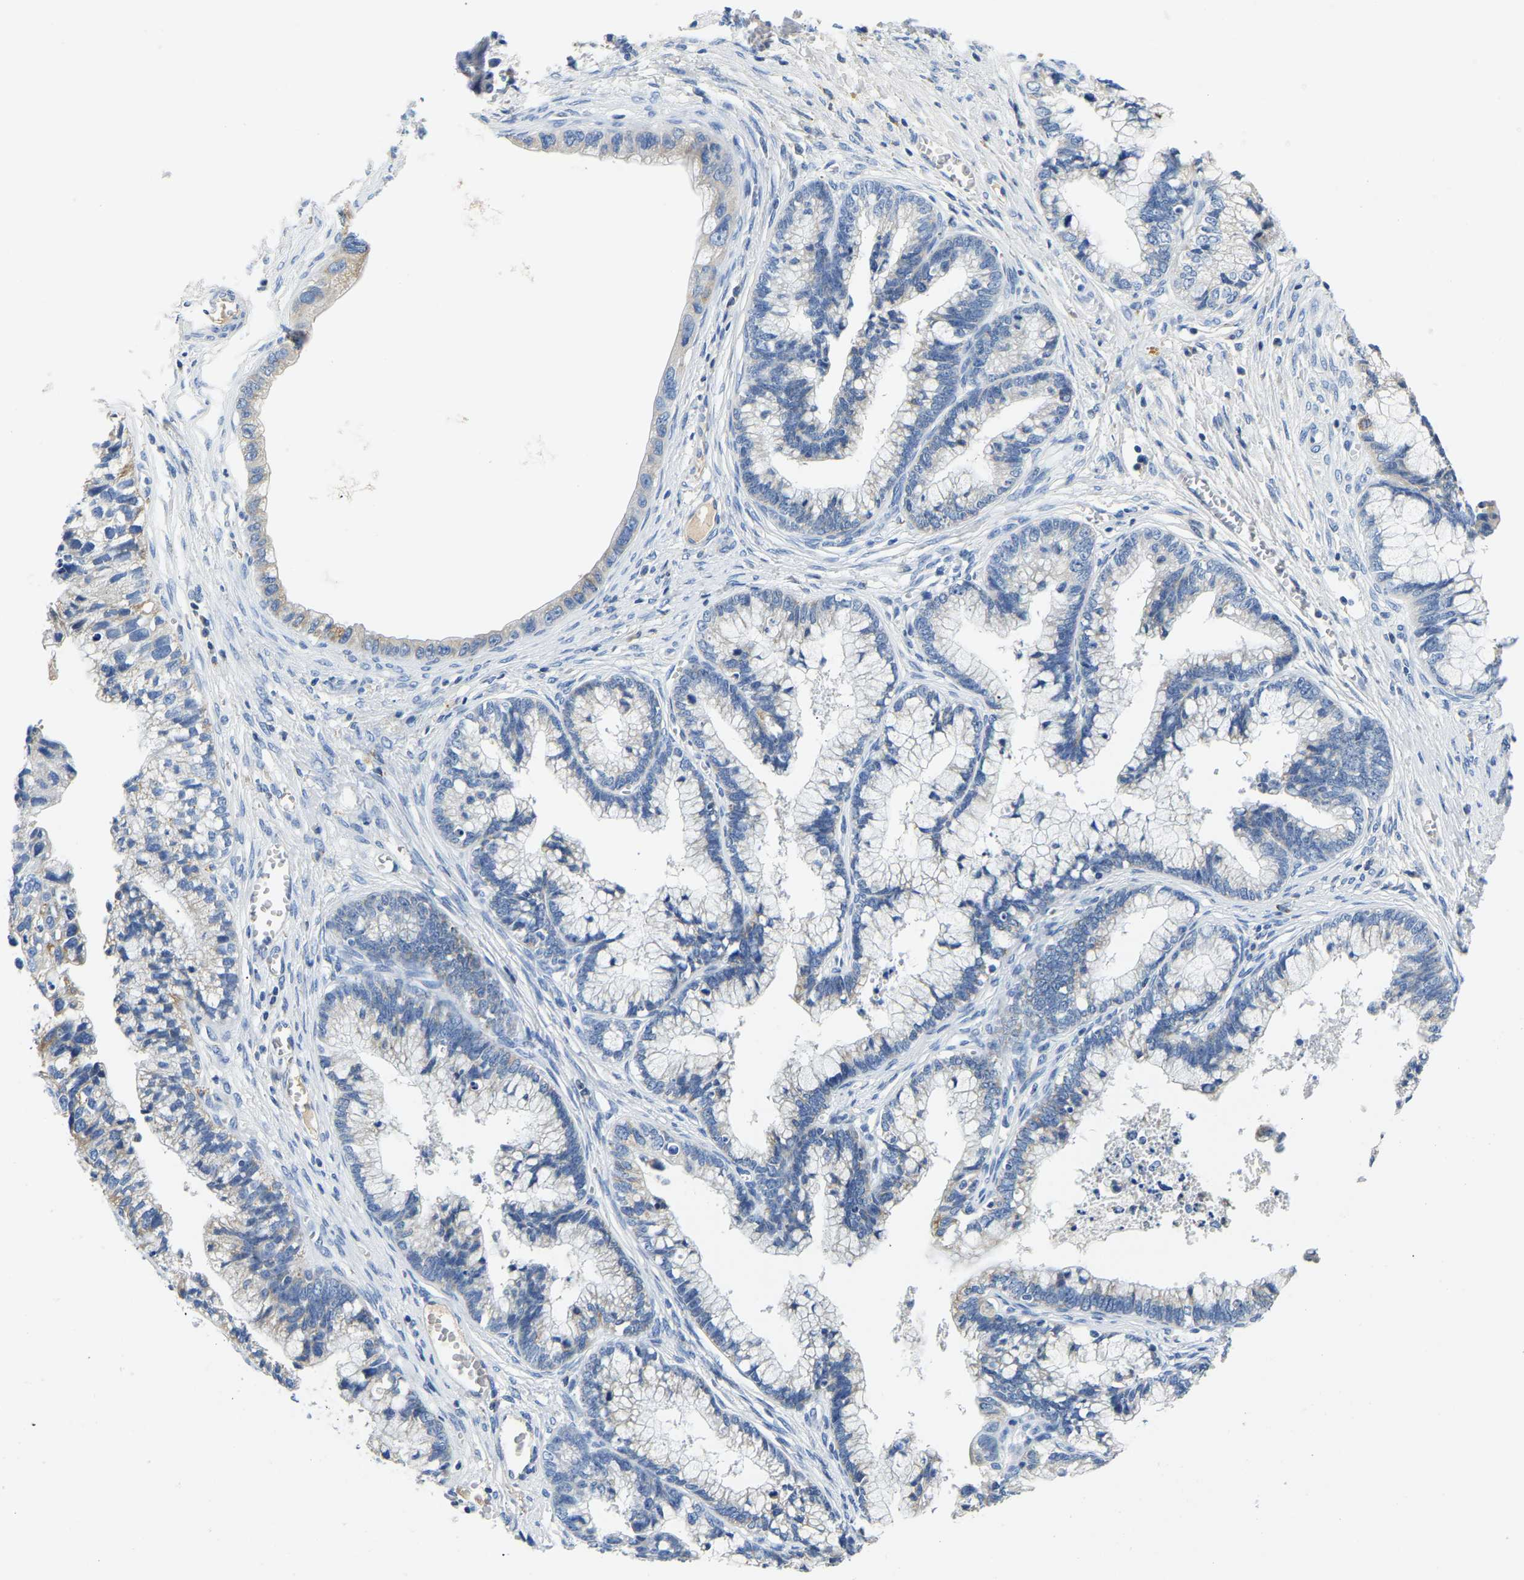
{"staining": {"intensity": "moderate", "quantity": "<25%", "location": "cytoplasmic/membranous"}, "tissue": "cervical cancer", "cell_type": "Tumor cells", "image_type": "cancer", "snomed": [{"axis": "morphology", "description": "Adenocarcinoma, NOS"}, {"axis": "topography", "description": "Cervix"}], "caption": "The image exhibits a brown stain indicating the presence of a protein in the cytoplasmic/membranous of tumor cells in cervical adenocarcinoma.", "gene": "PCK2", "patient": {"sex": "female", "age": 44}}